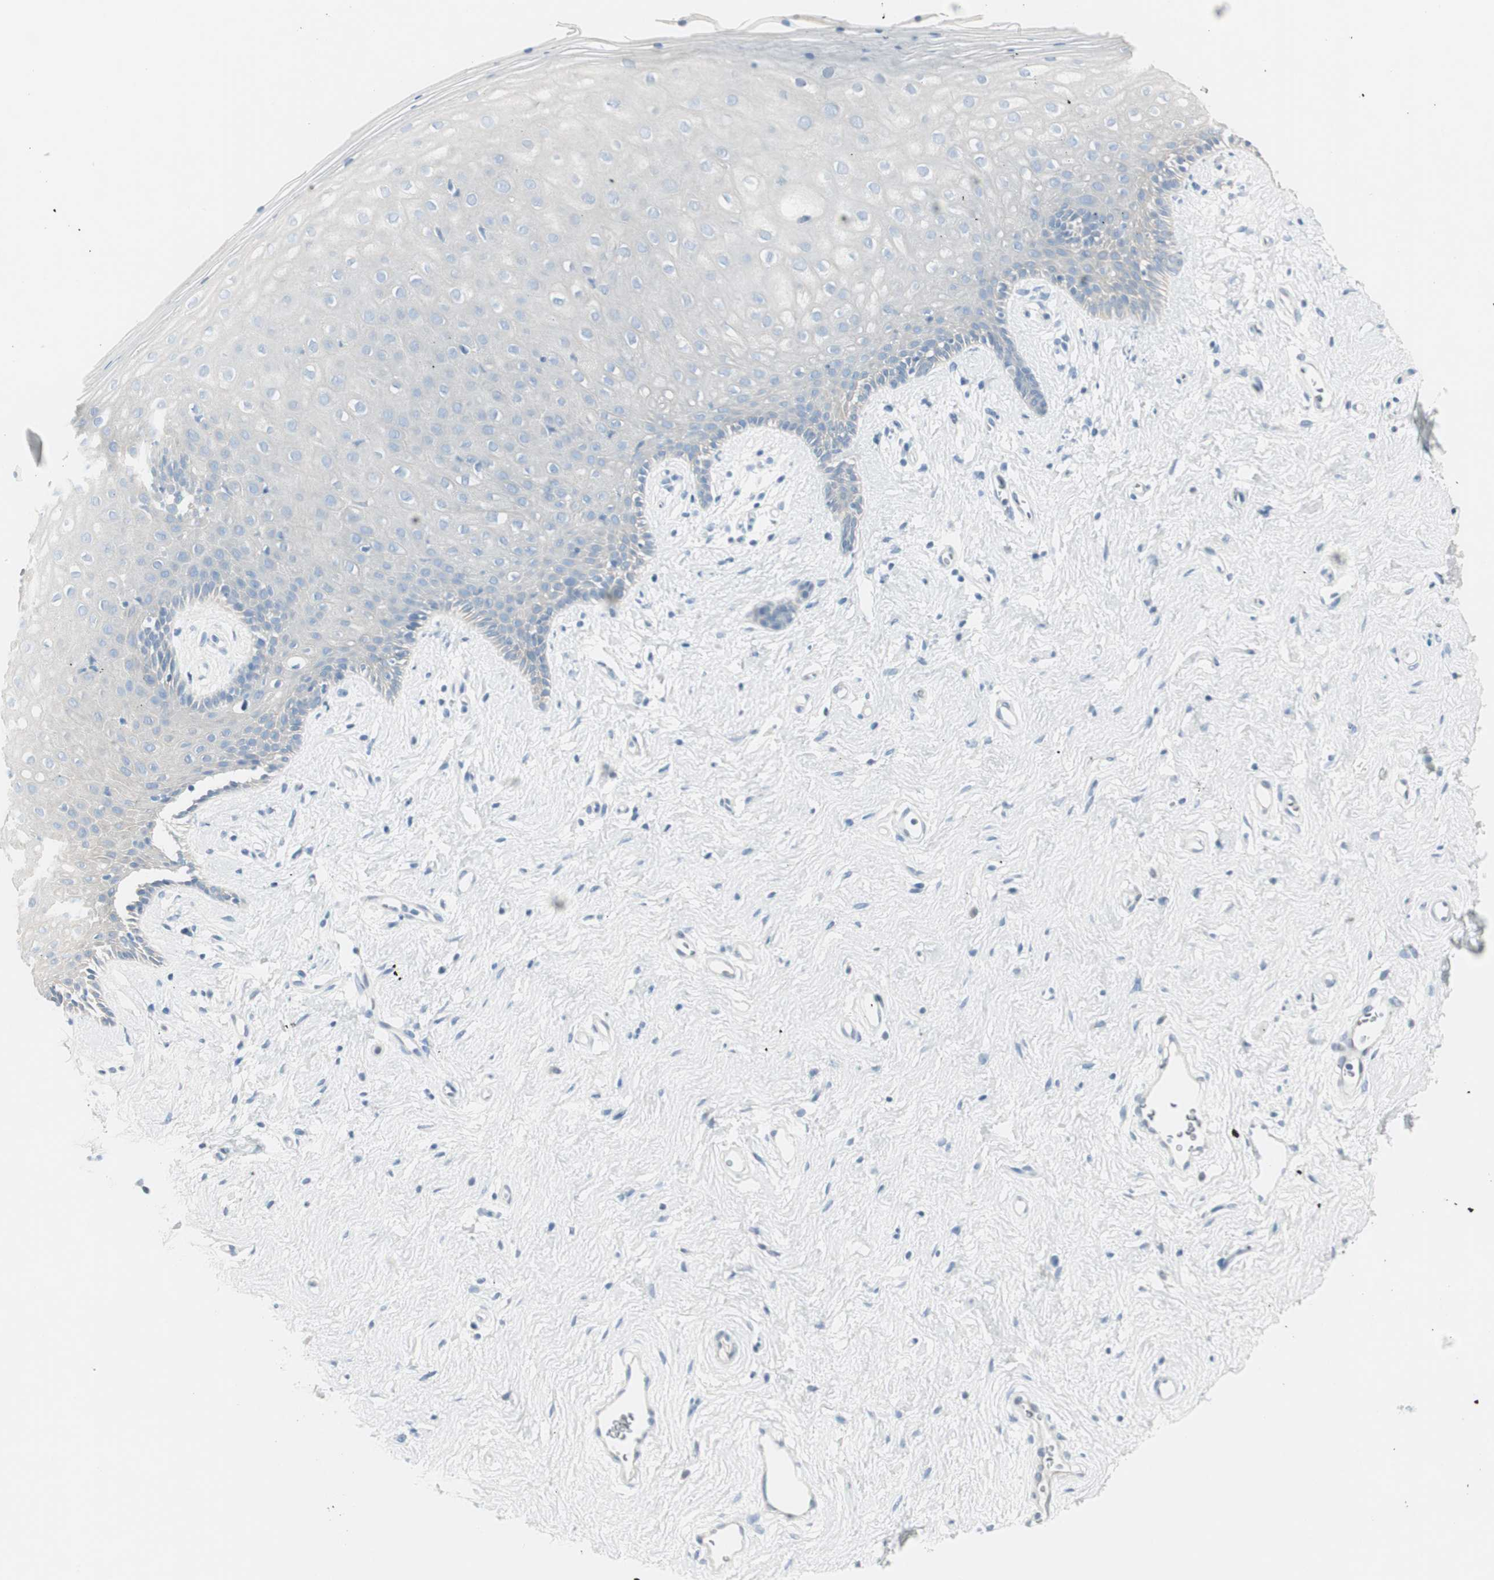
{"staining": {"intensity": "negative", "quantity": "none", "location": "none"}, "tissue": "vagina", "cell_type": "Squamous epithelial cells", "image_type": "normal", "snomed": [{"axis": "morphology", "description": "Normal tissue, NOS"}, {"axis": "topography", "description": "Vagina"}], "caption": "A high-resolution micrograph shows IHC staining of benign vagina, which demonstrates no significant expression in squamous epithelial cells. (DAB immunohistochemistry (IHC) visualized using brightfield microscopy, high magnification).", "gene": "CDHR5", "patient": {"sex": "female", "age": 44}}